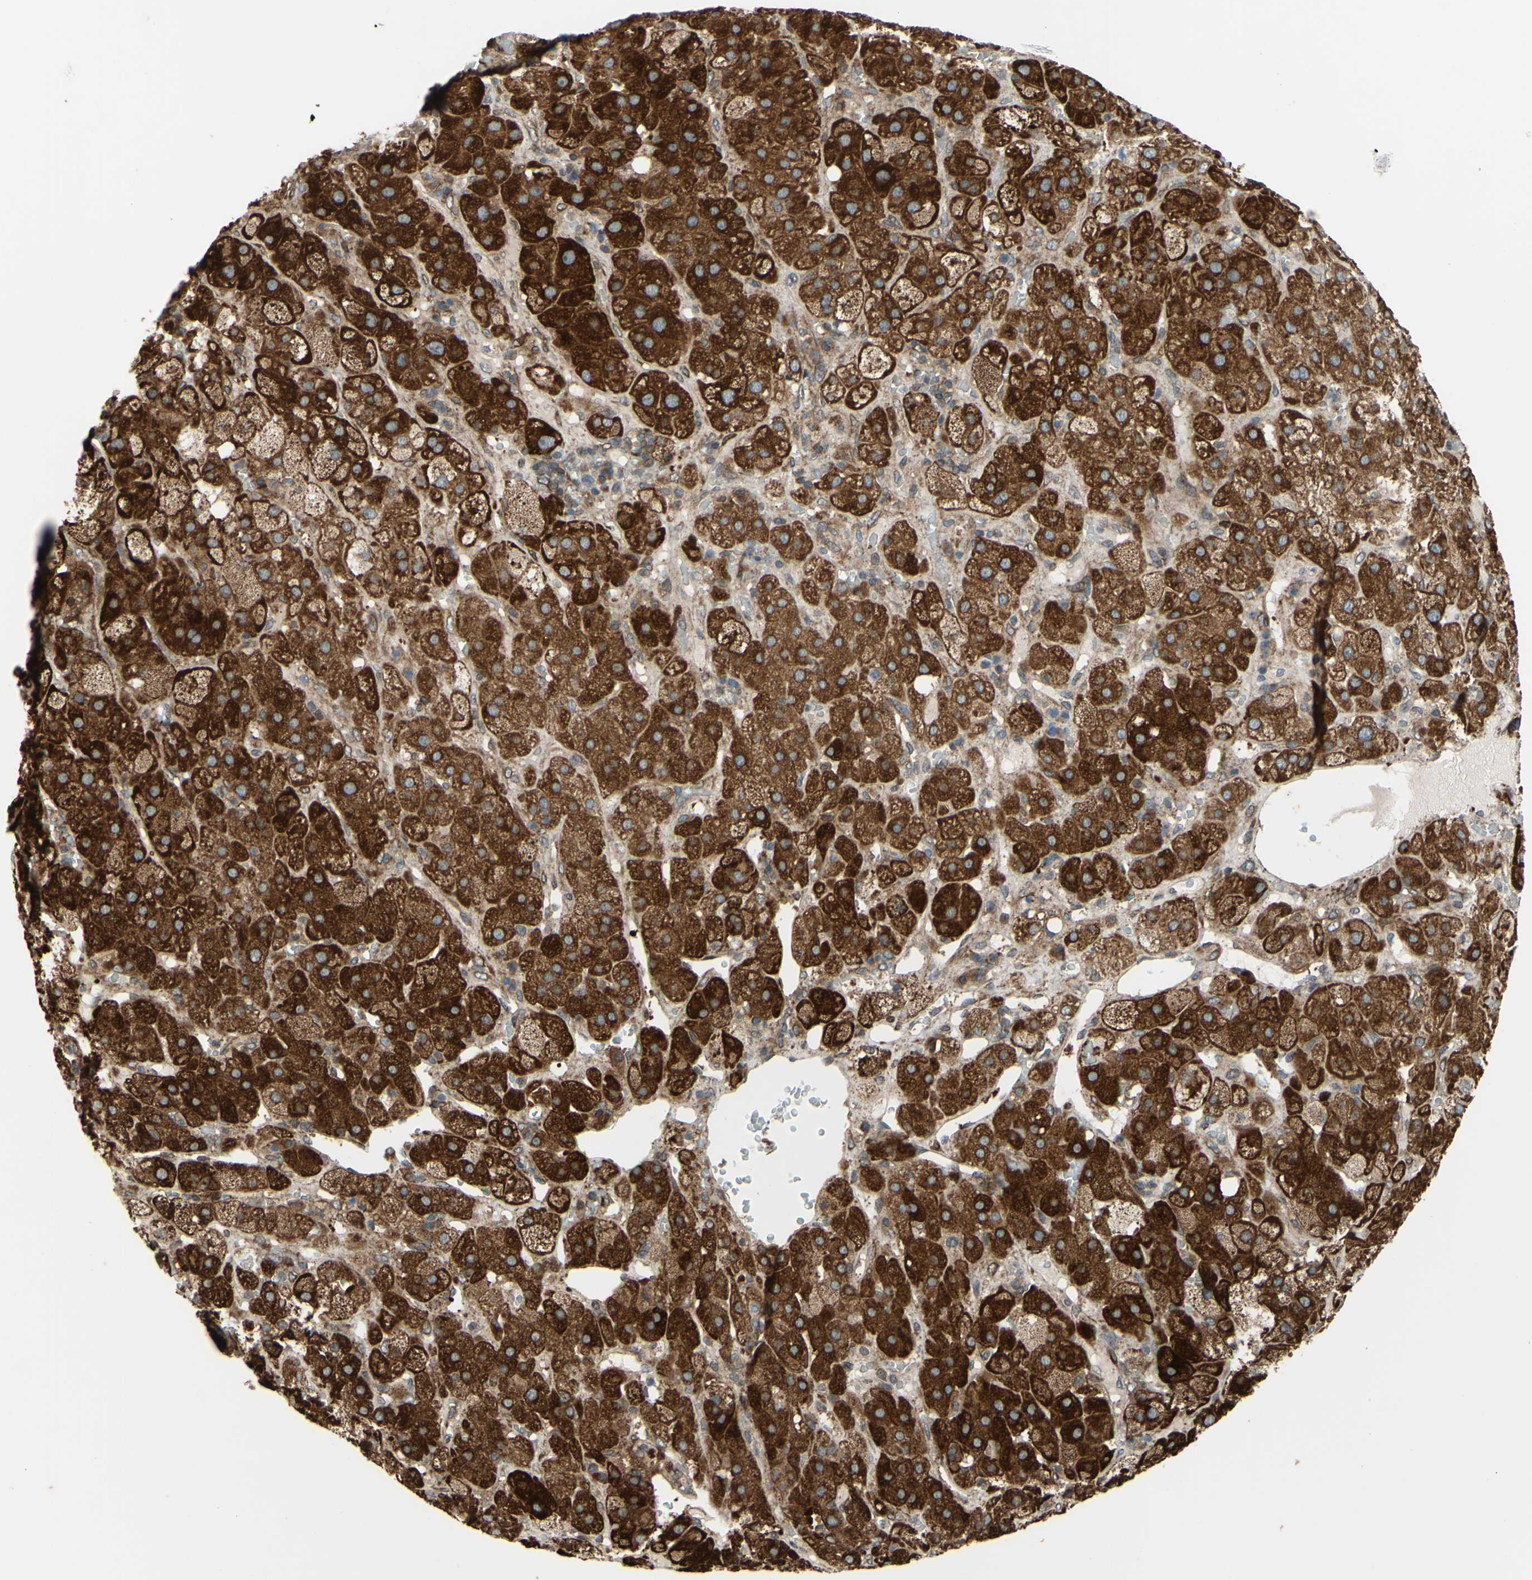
{"staining": {"intensity": "strong", "quantity": ">75%", "location": "cytoplasmic/membranous"}, "tissue": "adrenal gland", "cell_type": "Glandular cells", "image_type": "normal", "snomed": [{"axis": "morphology", "description": "Normal tissue, NOS"}, {"axis": "topography", "description": "Adrenal gland"}], "caption": "Human adrenal gland stained with a brown dye displays strong cytoplasmic/membranous positive expression in approximately >75% of glandular cells.", "gene": "PRAF2", "patient": {"sex": "female", "age": 47}}